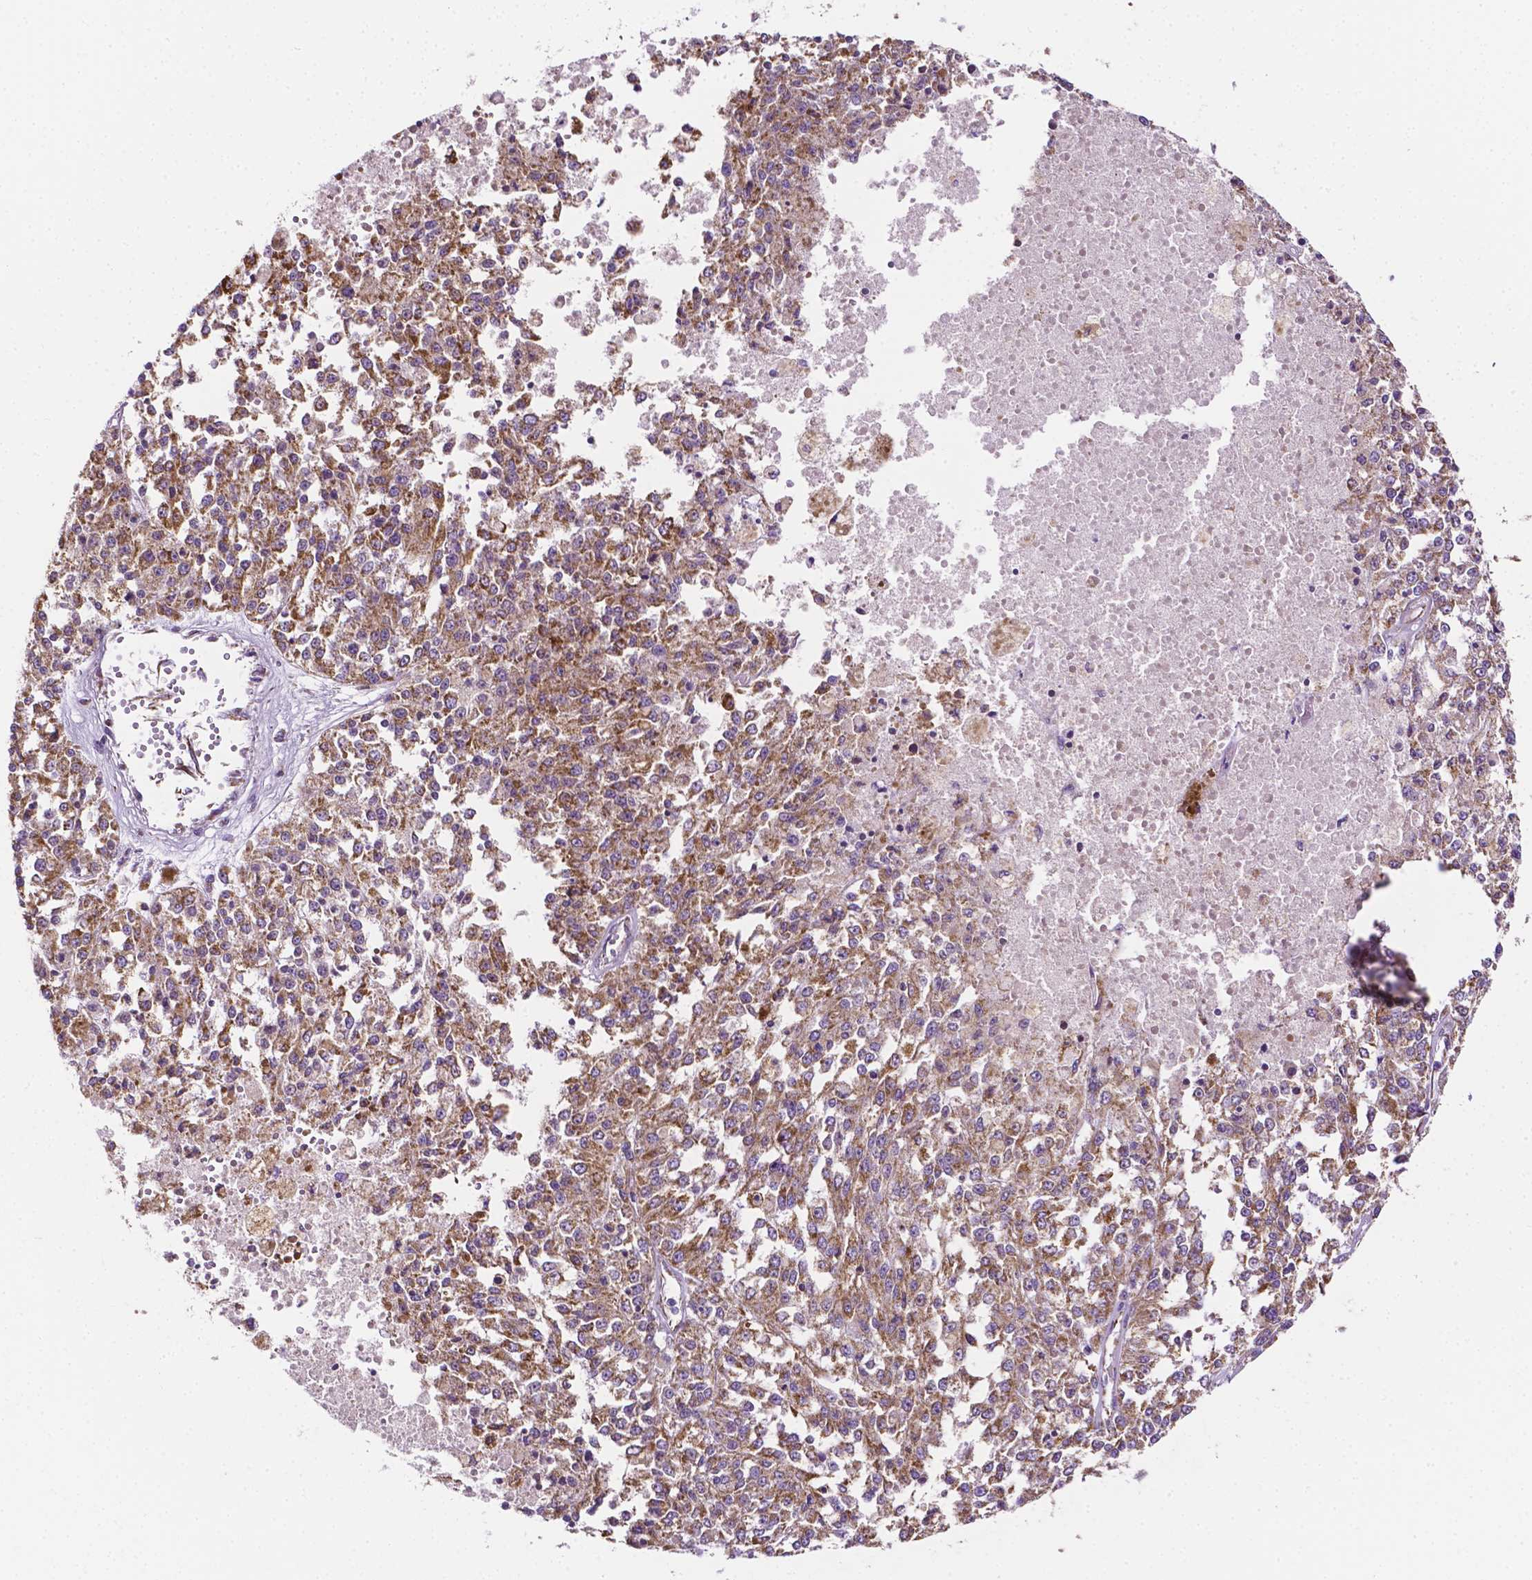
{"staining": {"intensity": "moderate", "quantity": ">75%", "location": "cytoplasmic/membranous"}, "tissue": "melanoma", "cell_type": "Tumor cells", "image_type": "cancer", "snomed": [{"axis": "morphology", "description": "Malignant melanoma, Metastatic site"}, {"axis": "topography", "description": "Lymph node"}], "caption": "The photomicrograph shows staining of melanoma, revealing moderate cytoplasmic/membranous protein expression (brown color) within tumor cells. Using DAB (brown) and hematoxylin (blue) stains, captured at high magnification using brightfield microscopy.", "gene": "RMDN3", "patient": {"sex": "female", "age": 64}}